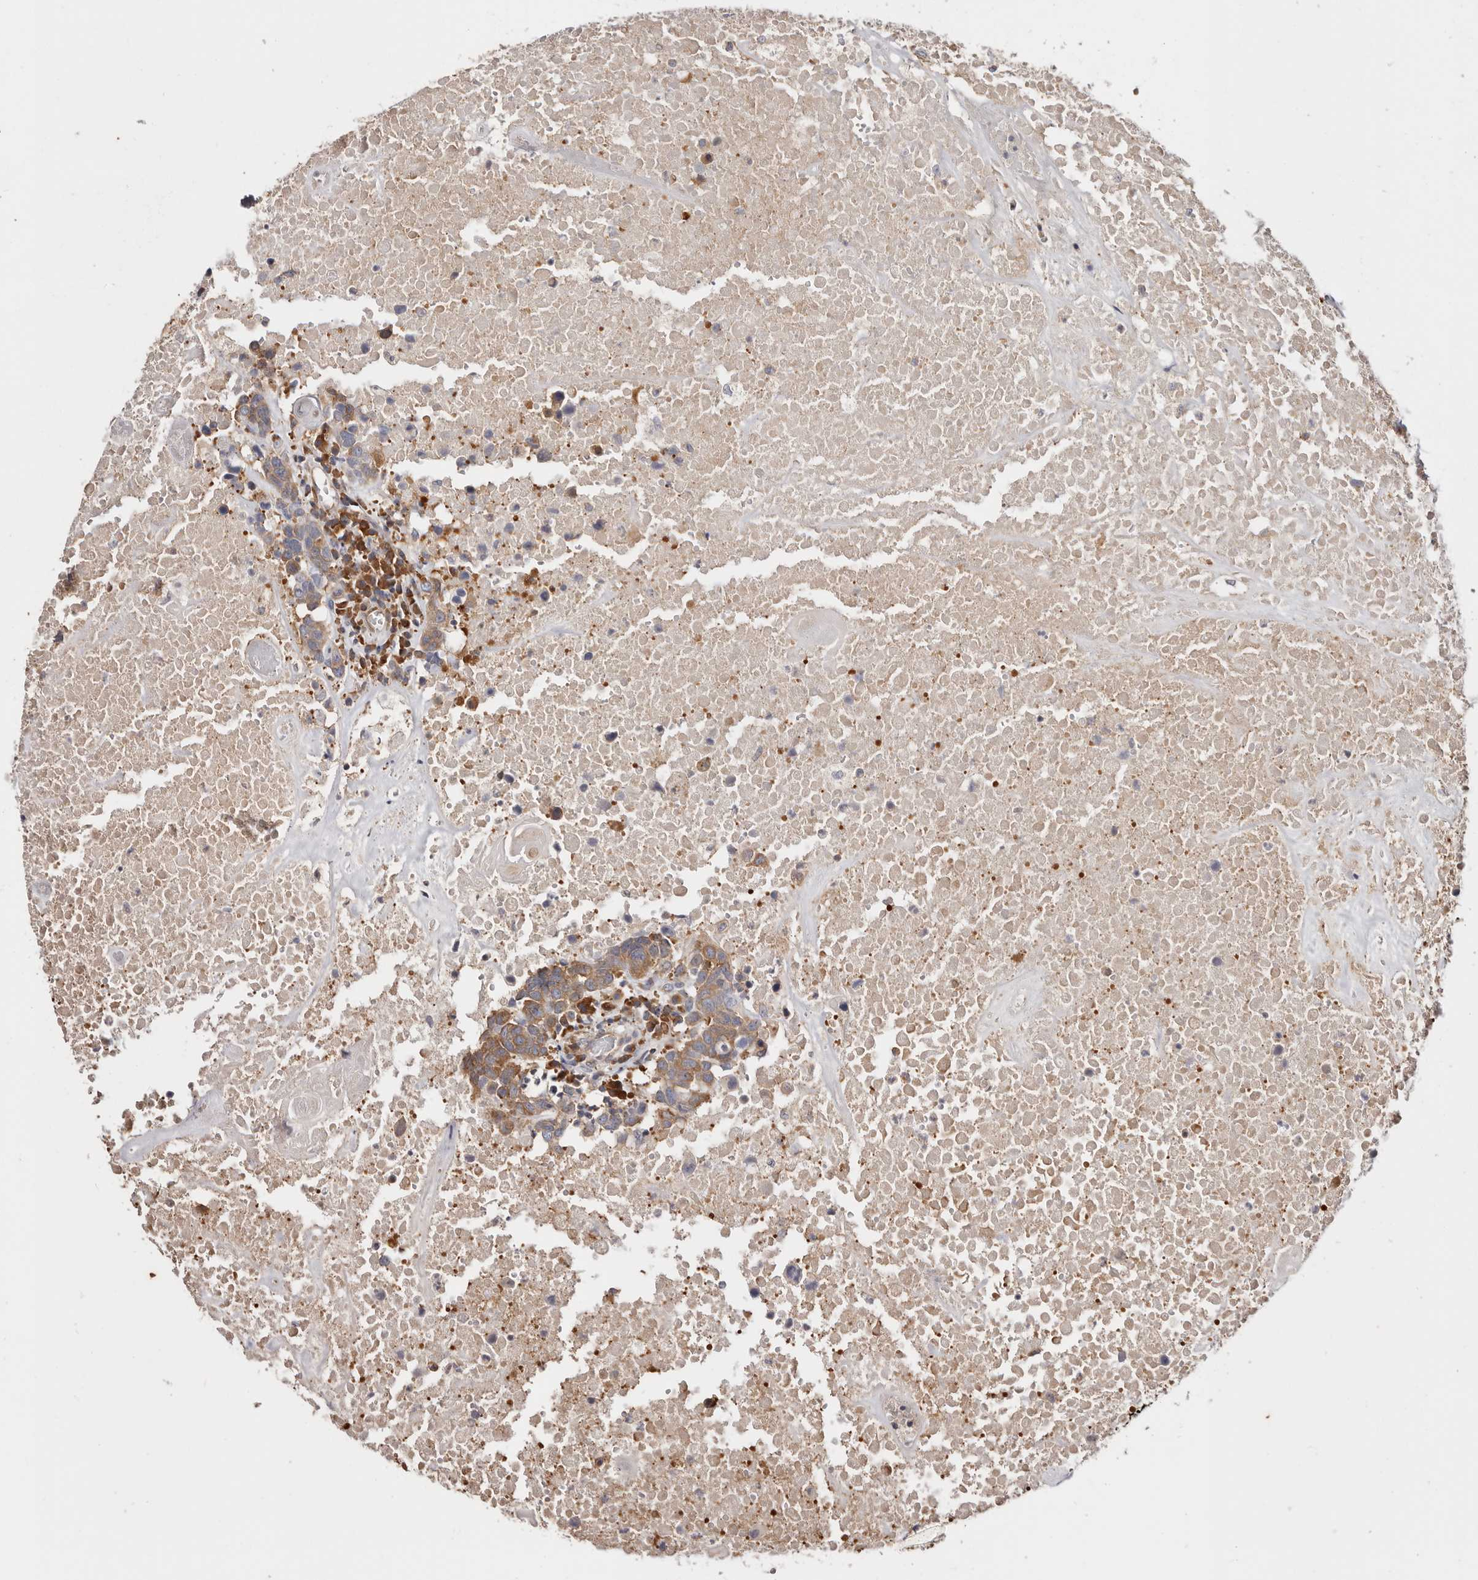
{"staining": {"intensity": "moderate", "quantity": ">75%", "location": "cytoplasmic/membranous"}, "tissue": "head and neck cancer", "cell_type": "Tumor cells", "image_type": "cancer", "snomed": [{"axis": "morphology", "description": "Squamous cell carcinoma, NOS"}, {"axis": "topography", "description": "Head-Neck"}], "caption": "High-power microscopy captured an immunohistochemistry (IHC) image of squamous cell carcinoma (head and neck), revealing moderate cytoplasmic/membranous expression in about >75% of tumor cells.", "gene": "EPRS1", "patient": {"sex": "male", "age": 66}}